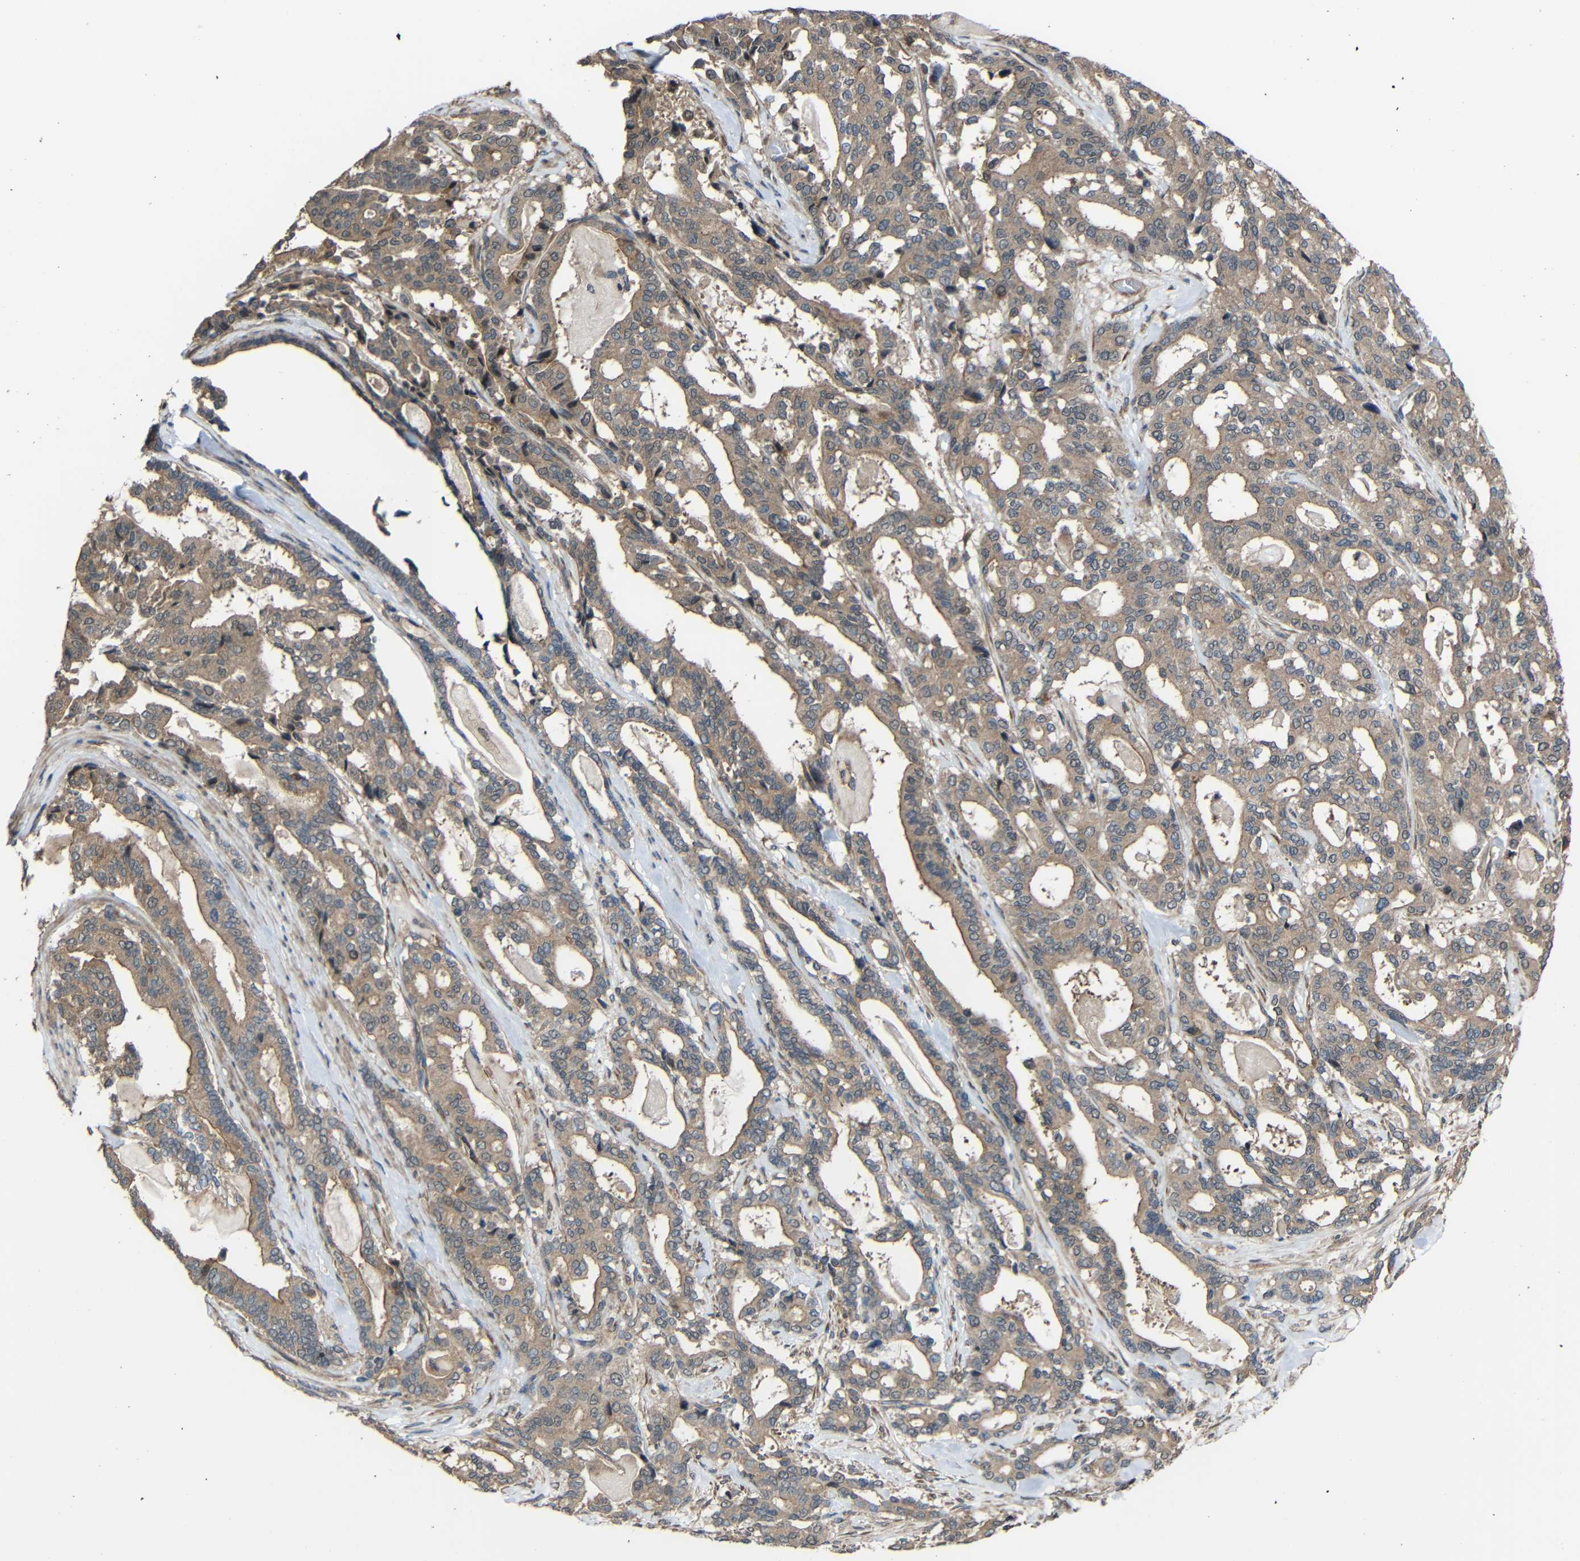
{"staining": {"intensity": "moderate", "quantity": ">75%", "location": "cytoplasmic/membranous"}, "tissue": "pancreatic cancer", "cell_type": "Tumor cells", "image_type": "cancer", "snomed": [{"axis": "morphology", "description": "Adenocarcinoma, NOS"}, {"axis": "topography", "description": "Pancreas"}], "caption": "Pancreatic adenocarcinoma stained with DAB (3,3'-diaminobenzidine) immunohistochemistry (IHC) shows medium levels of moderate cytoplasmic/membranous expression in approximately >75% of tumor cells.", "gene": "CHST9", "patient": {"sex": "male", "age": 63}}